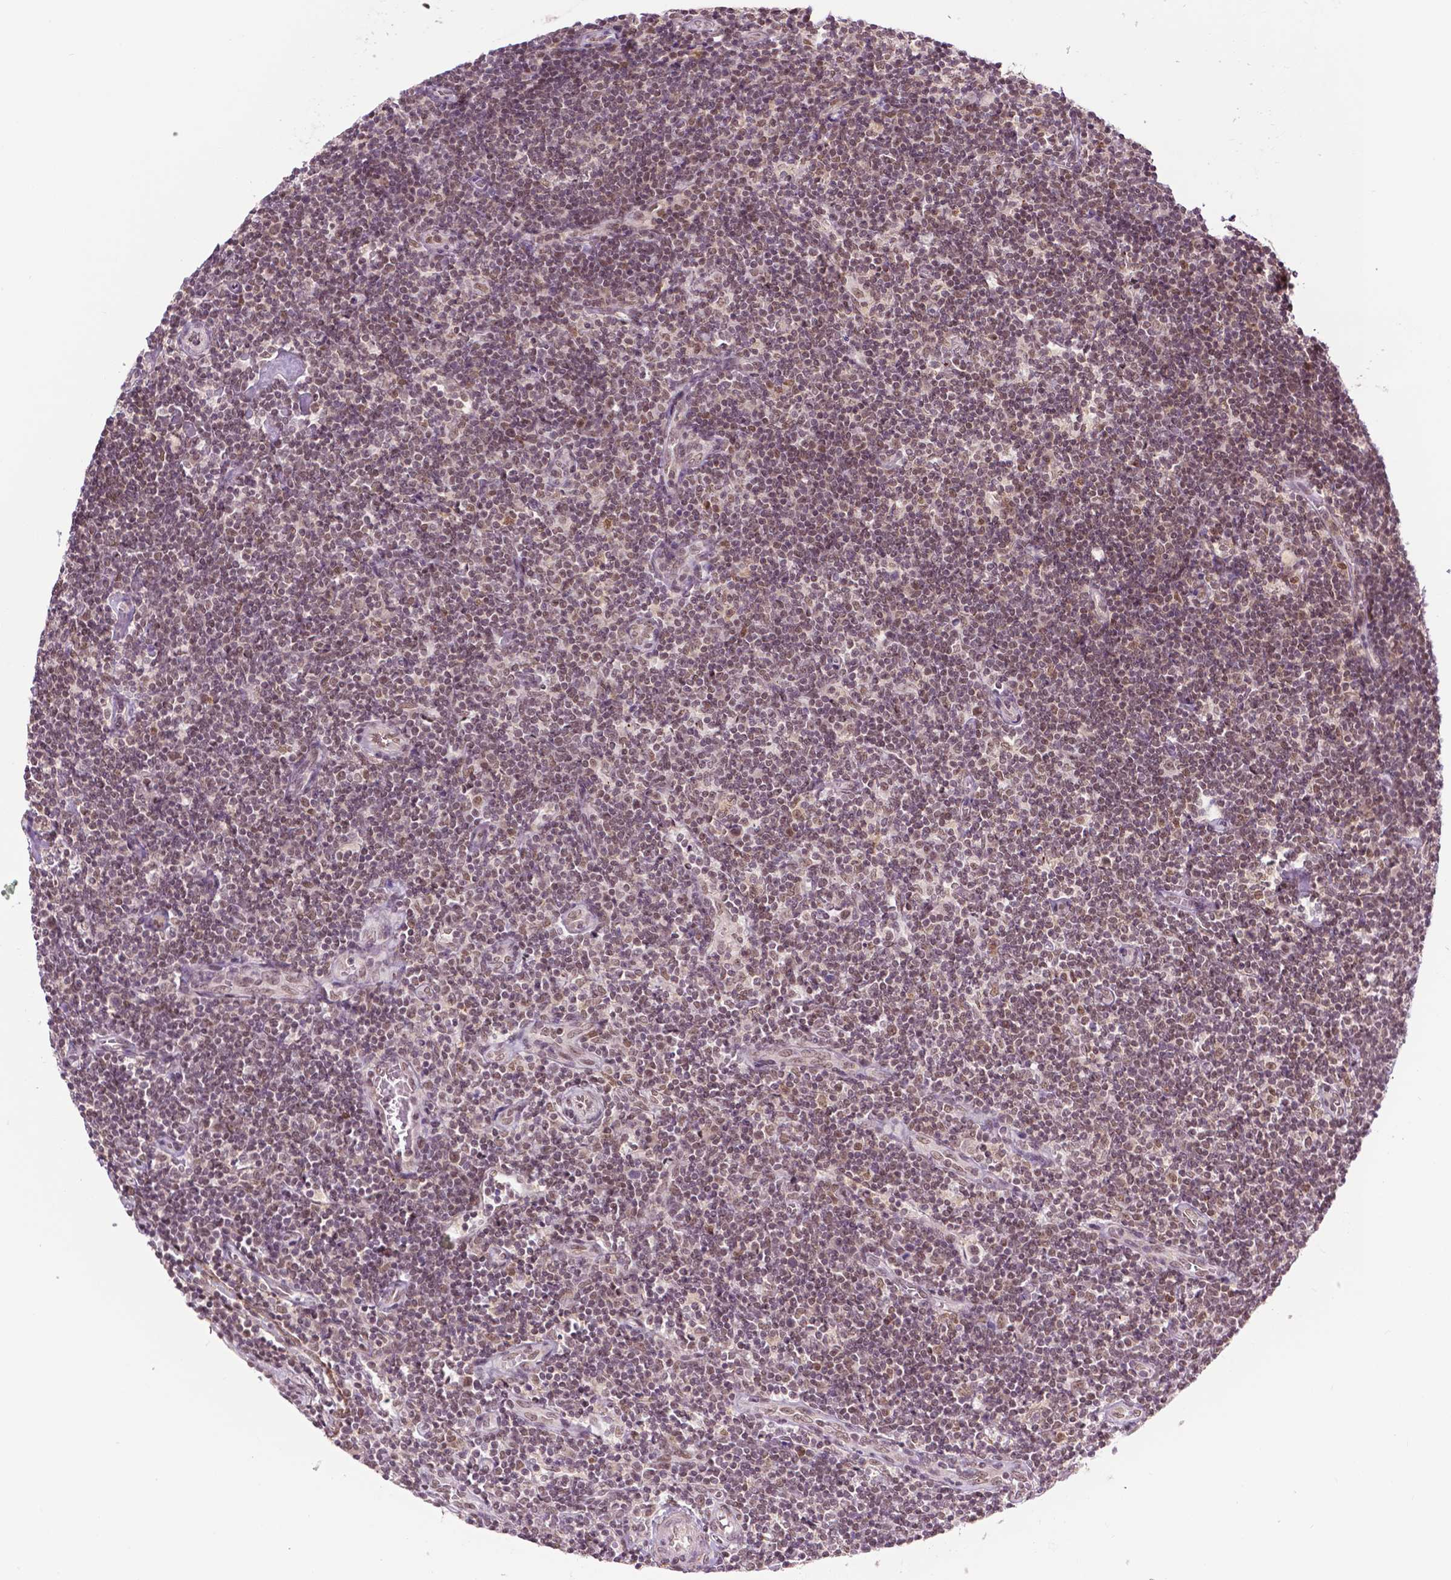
{"staining": {"intensity": "weak", "quantity": "25%-75%", "location": "nuclear"}, "tissue": "lymphoma", "cell_type": "Tumor cells", "image_type": "cancer", "snomed": [{"axis": "morphology", "description": "Hodgkin's disease, NOS"}, {"axis": "topography", "description": "Lymph node"}], "caption": "Tumor cells display low levels of weak nuclear positivity in approximately 25%-75% of cells in human lymphoma. The staining was performed using DAB (3,3'-diaminobenzidine) to visualize the protein expression in brown, while the nuclei were stained in blue with hematoxylin (Magnification: 20x).", "gene": "UBQLN4", "patient": {"sex": "male", "age": 40}}